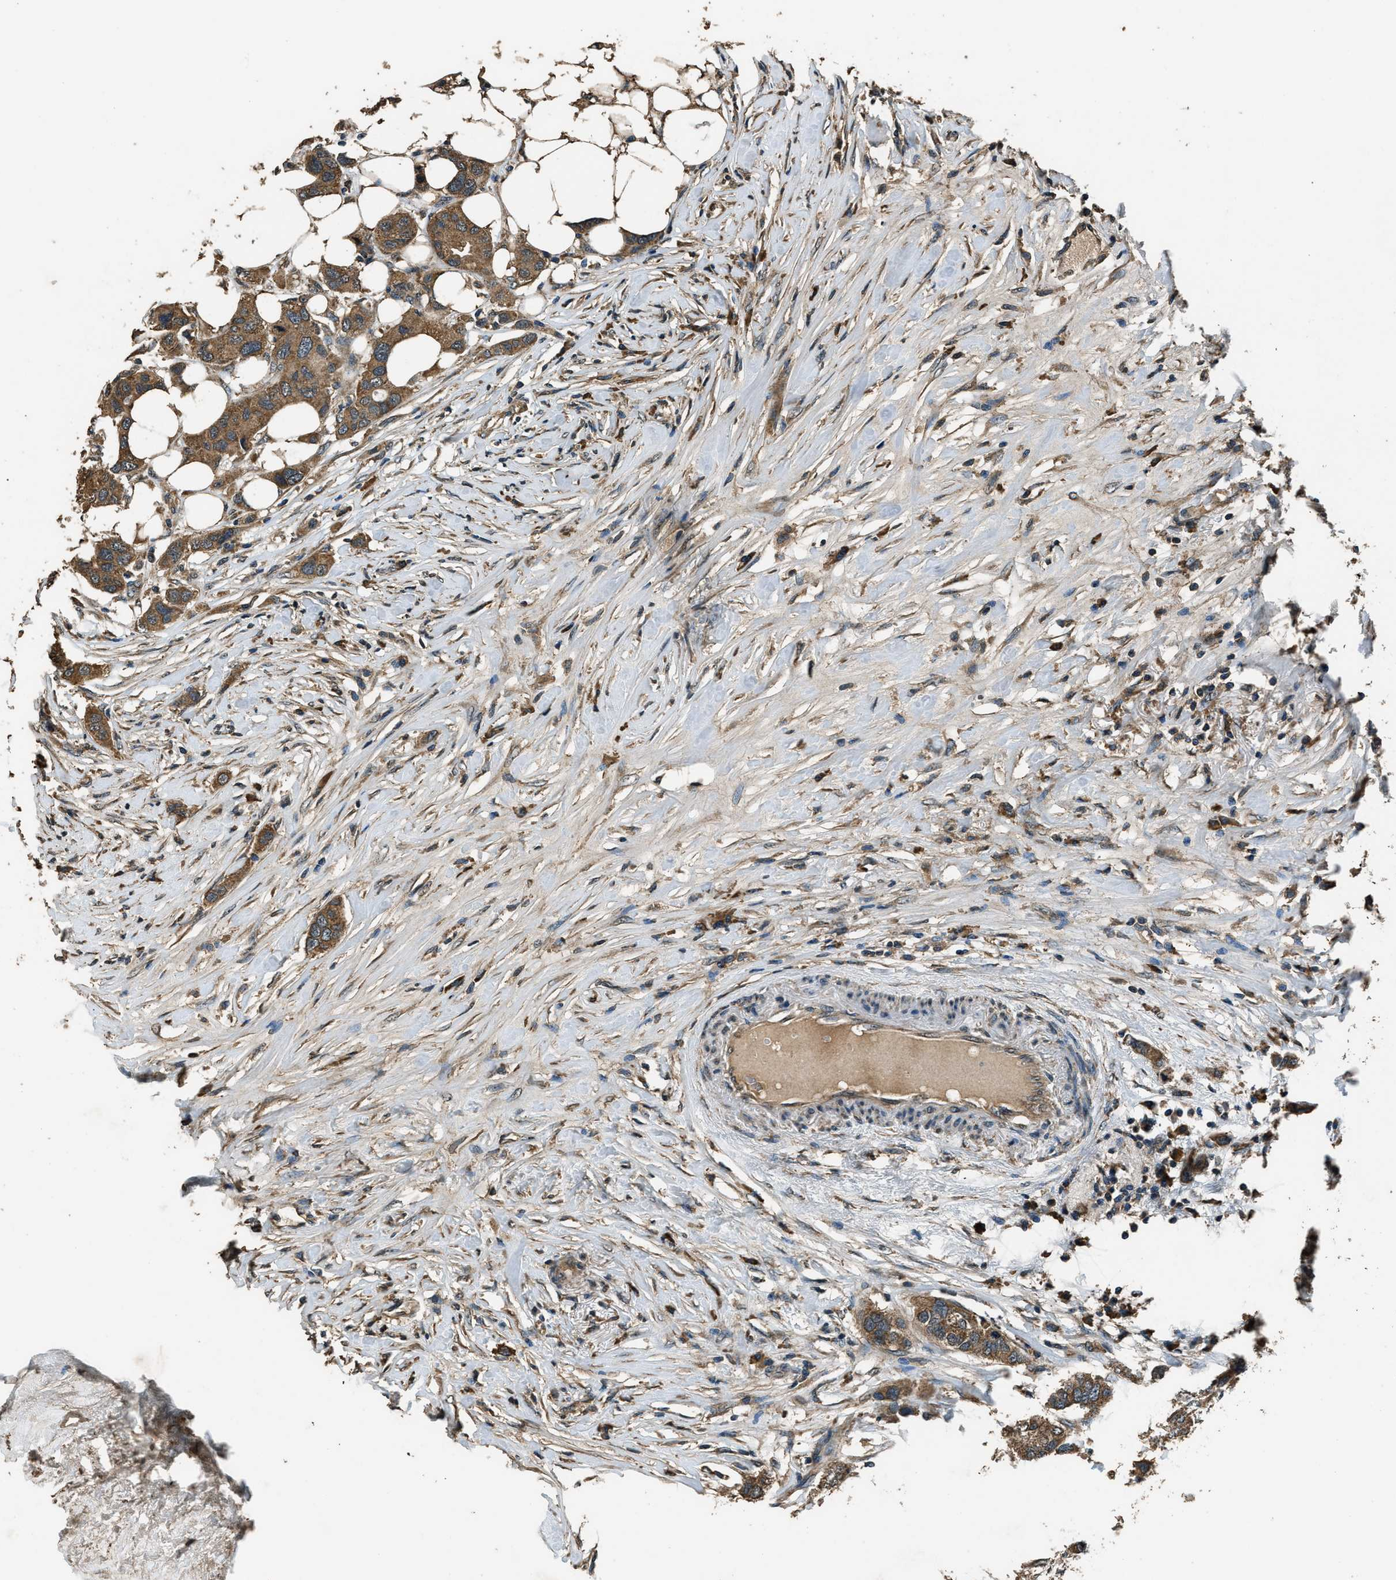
{"staining": {"intensity": "moderate", "quantity": ">75%", "location": "cytoplasmic/membranous"}, "tissue": "breast cancer", "cell_type": "Tumor cells", "image_type": "cancer", "snomed": [{"axis": "morphology", "description": "Duct carcinoma"}, {"axis": "topography", "description": "Breast"}], "caption": "This is an image of immunohistochemistry staining of breast cancer (invasive ductal carcinoma), which shows moderate expression in the cytoplasmic/membranous of tumor cells.", "gene": "SALL3", "patient": {"sex": "female", "age": 50}}